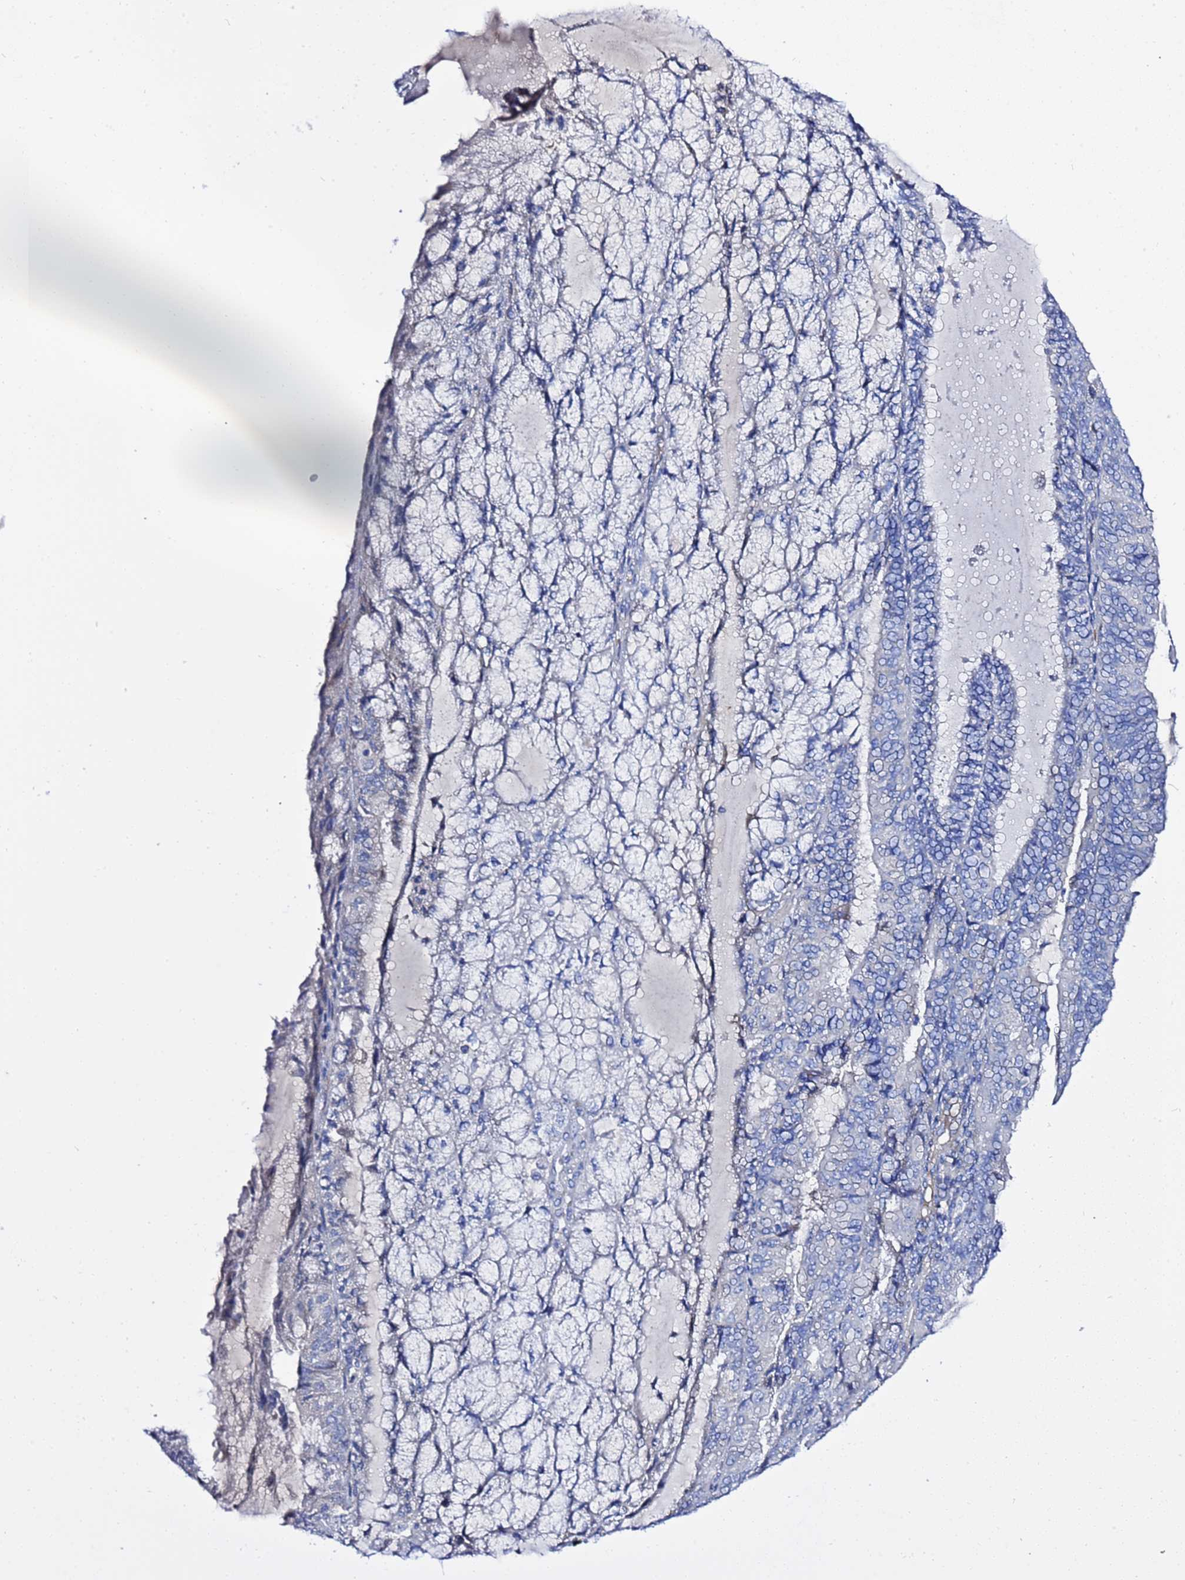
{"staining": {"intensity": "negative", "quantity": "none", "location": "none"}, "tissue": "endometrial cancer", "cell_type": "Tumor cells", "image_type": "cancer", "snomed": [{"axis": "morphology", "description": "Adenocarcinoma, NOS"}, {"axis": "topography", "description": "Endometrium"}], "caption": "Immunohistochemistry (IHC) histopathology image of neoplastic tissue: adenocarcinoma (endometrial) stained with DAB (3,3'-diaminobenzidine) shows no significant protein staining in tumor cells.", "gene": "USP18", "patient": {"sex": "female", "age": 81}}